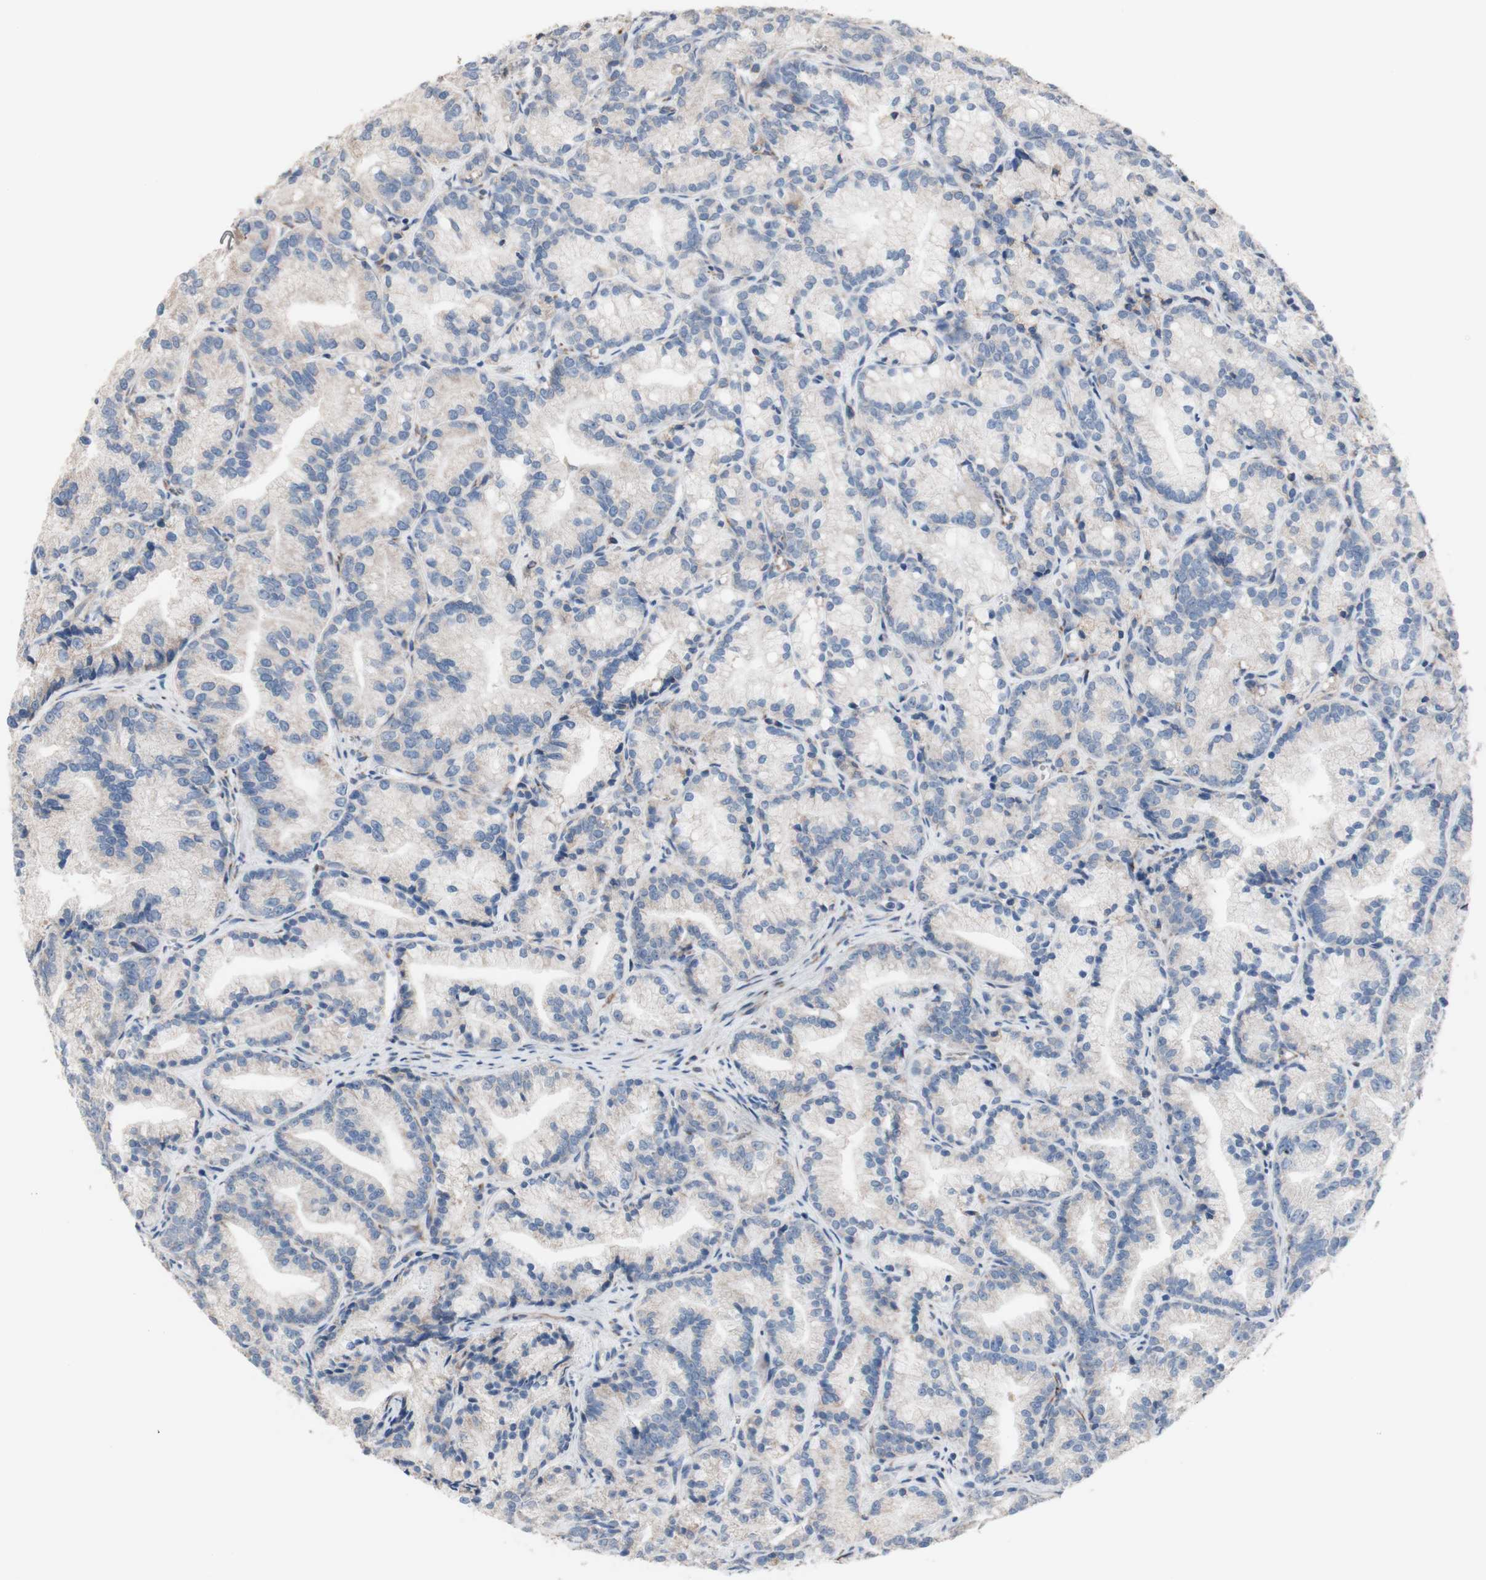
{"staining": {"intensity": "negative", "quantity": "none", "location": "none"}, "tissue": "prostate cancer", "cell_type": "Tumor cells", "image_type": "cancer", "snomed": [{"axis": "morphology", "description": "Adenocarcinoma, Low grade"}, {"axis": "topography", "description": "Prostate"}], "caption": "This micrograph is of prostate adenocarcinoma (low-grade) stained with immunohistochemistry (IHC) to label a protein in brown with the nuclei are counter-stained blue. There is no expression in tumor cells.", "gene": "AGPAT5", "patient": {"sex": "male", "age": 89}}